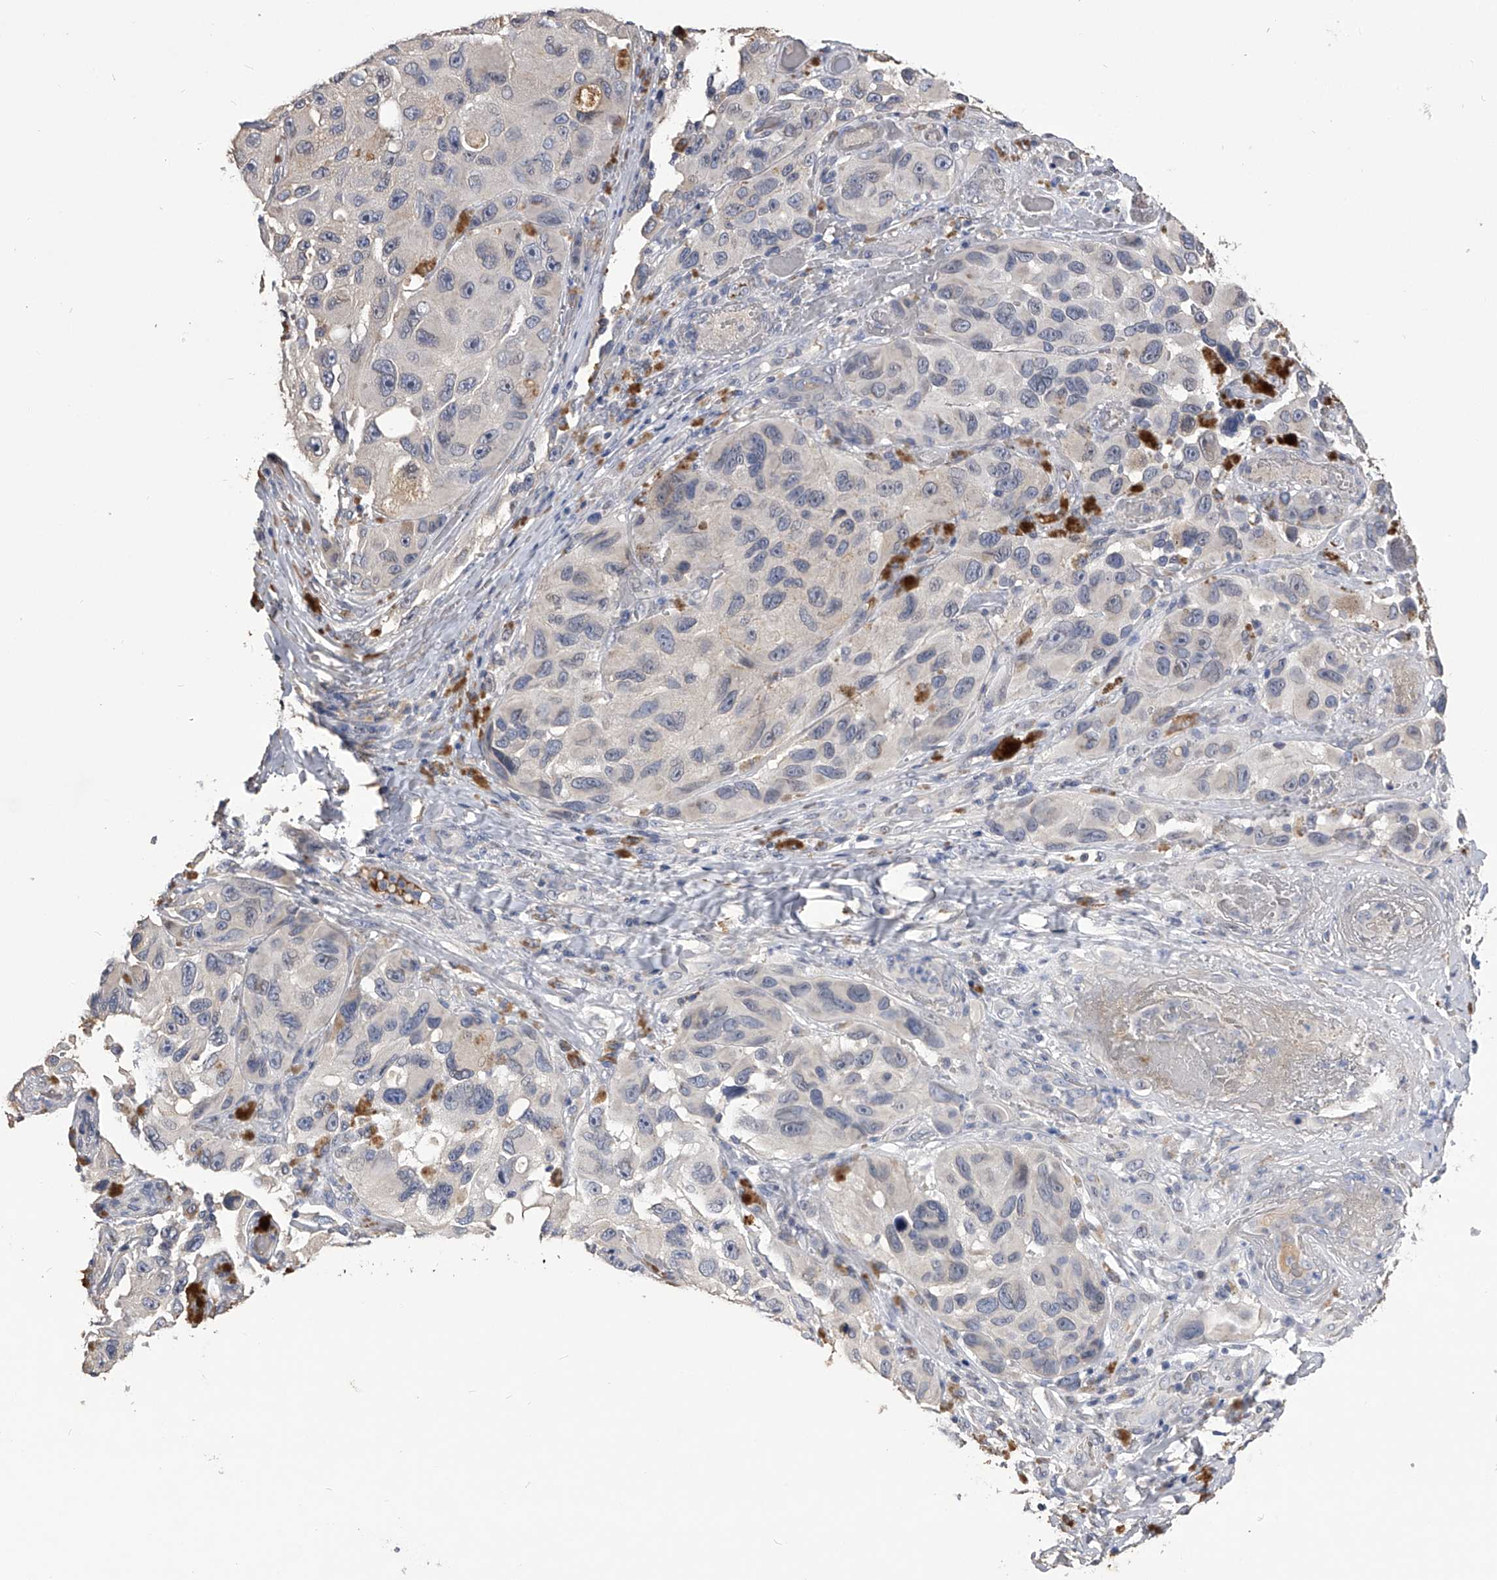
{"staining": {"intensity": "negative", "quantity": "none", "location": "none"}, "tissue": "melanoma", "cell_type": "Tumor cells", "image_type": "cancer", "snomed": [{"axis": "morphology", "description": "Malignant melanoma, NOS"}, {"axis": "topography", "description": "Skin"}], "caption": "There is no significant staining in tumor cells of melanoma.", "gene": "MDN1", "patient": {"sex": "female", "age": 73}}